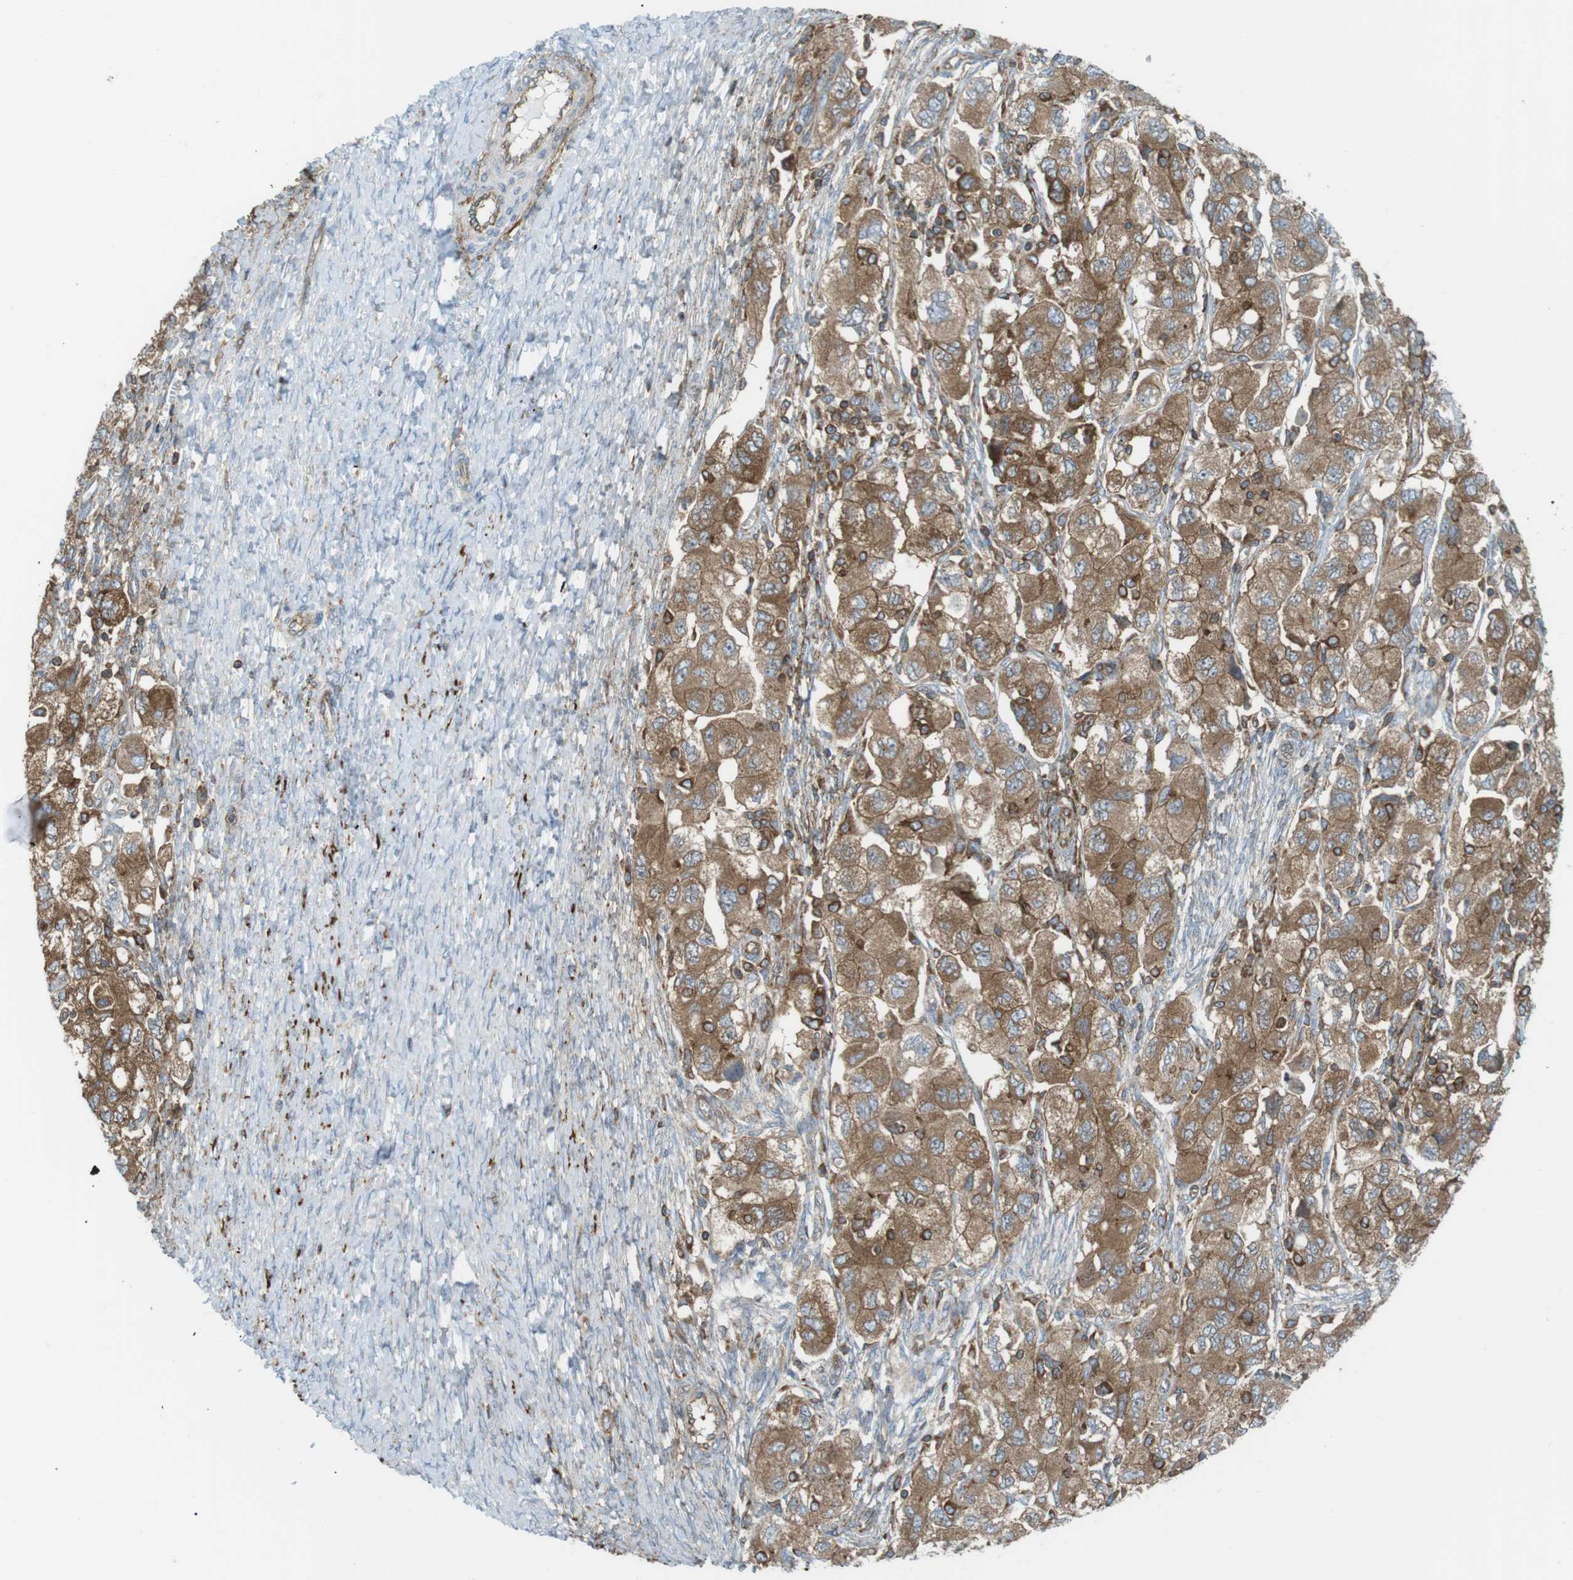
{"staining": {"intensity": "moderate", "quantity": ">75%", "location": "cytoplasmic/membranous"}, "tissue": "ovarian cancer", "cell_type": "Tumor cells", "image_type": "cancer", "snomed": [{"axis": "morphology", "description": "Carcinoma, NOS"}, {"axis": "morphology", "description": "Cystadenocarcinoma, serous, NOS"}, {"axis": "topography", "description": "Ovary"}], "caption": "Immunohistochemical staining of human ovarian cancer demonstrates medium levels of moderate cytoplasmic/membranous positivity in approximately >75% of tumor cells.", "gene": "FLII", "patient": {"sex": "female", "age": 69}}